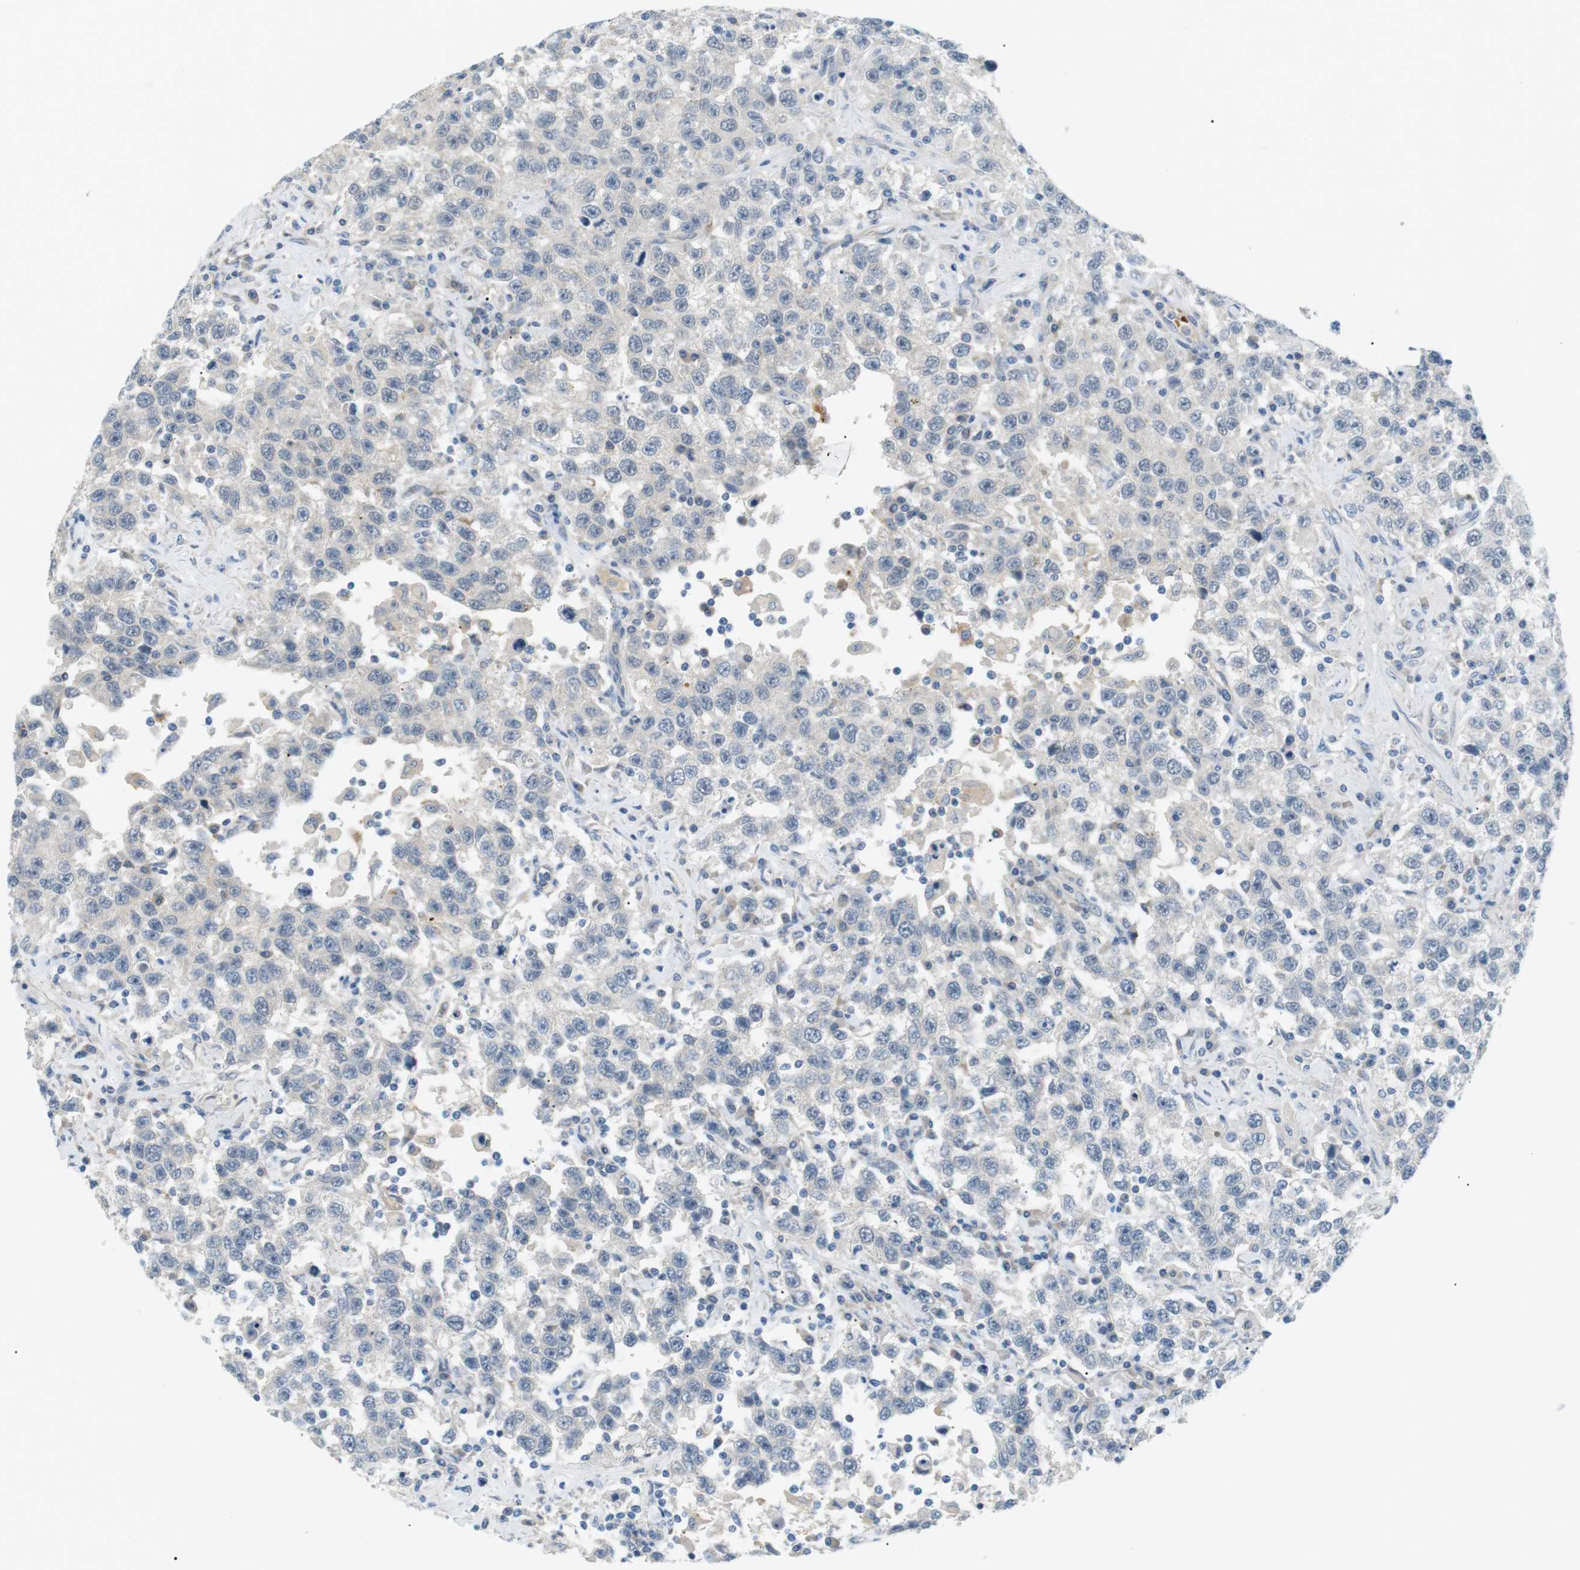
{"staining": {"intensity": "negative", "quantity": "none", "location": "none"}, "tissue": "testis cancer", "cell_type": "Tumor cells", "image_type": "cancer", "snomed": [{"axis": "morphology", "description": "Seminoma, NOS"}, {"axis": "topography", "description": "Testis"}], "caption": "A histopathology image of human seminoma (testis) is negative for staining in tumor cells.", "gene": "B4GALNT2", "patient": {"sex": "male", "age": 41}}